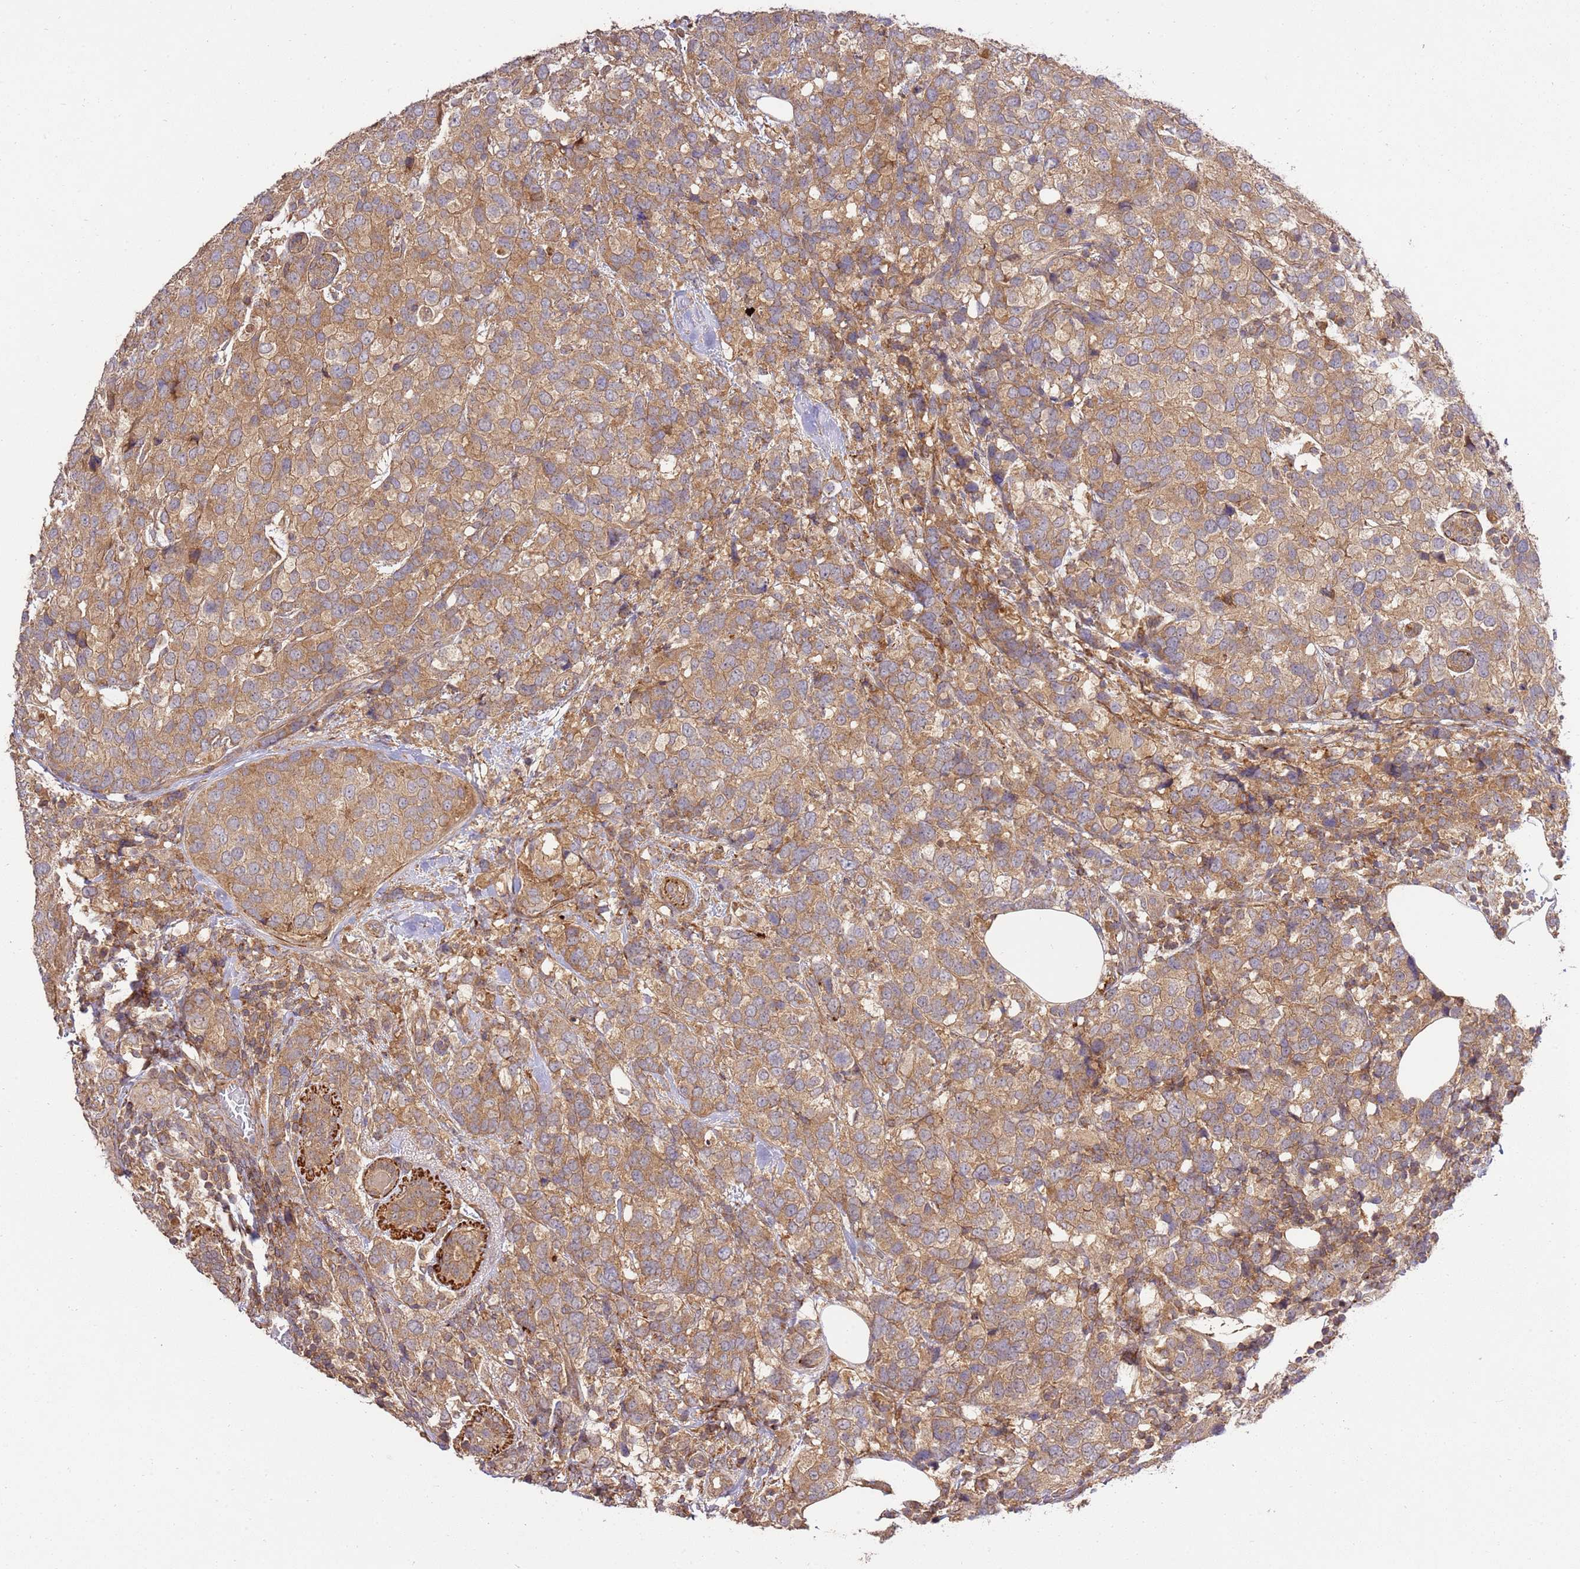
{"staining": {"intensity": "moderate", "quantity": ">75%", "location": "cytoplasmic/membranous"}, "tissue": "breast cancer", "cell_type": "Tumor cells", "image_type": "cancer", "snomed": [{"axis": "morphology", "description": "Lobular carcinoma"}, {"axis": "topography", "description": "Breast"}], "caption": "Brown immunohistochemical staining in human breast cancer displays moderate cytoplasmic/membranous expression in approximately >75% of tumor cells.", "gene": "GAREM1", "patient": {"sex": "female", "age": 59}}